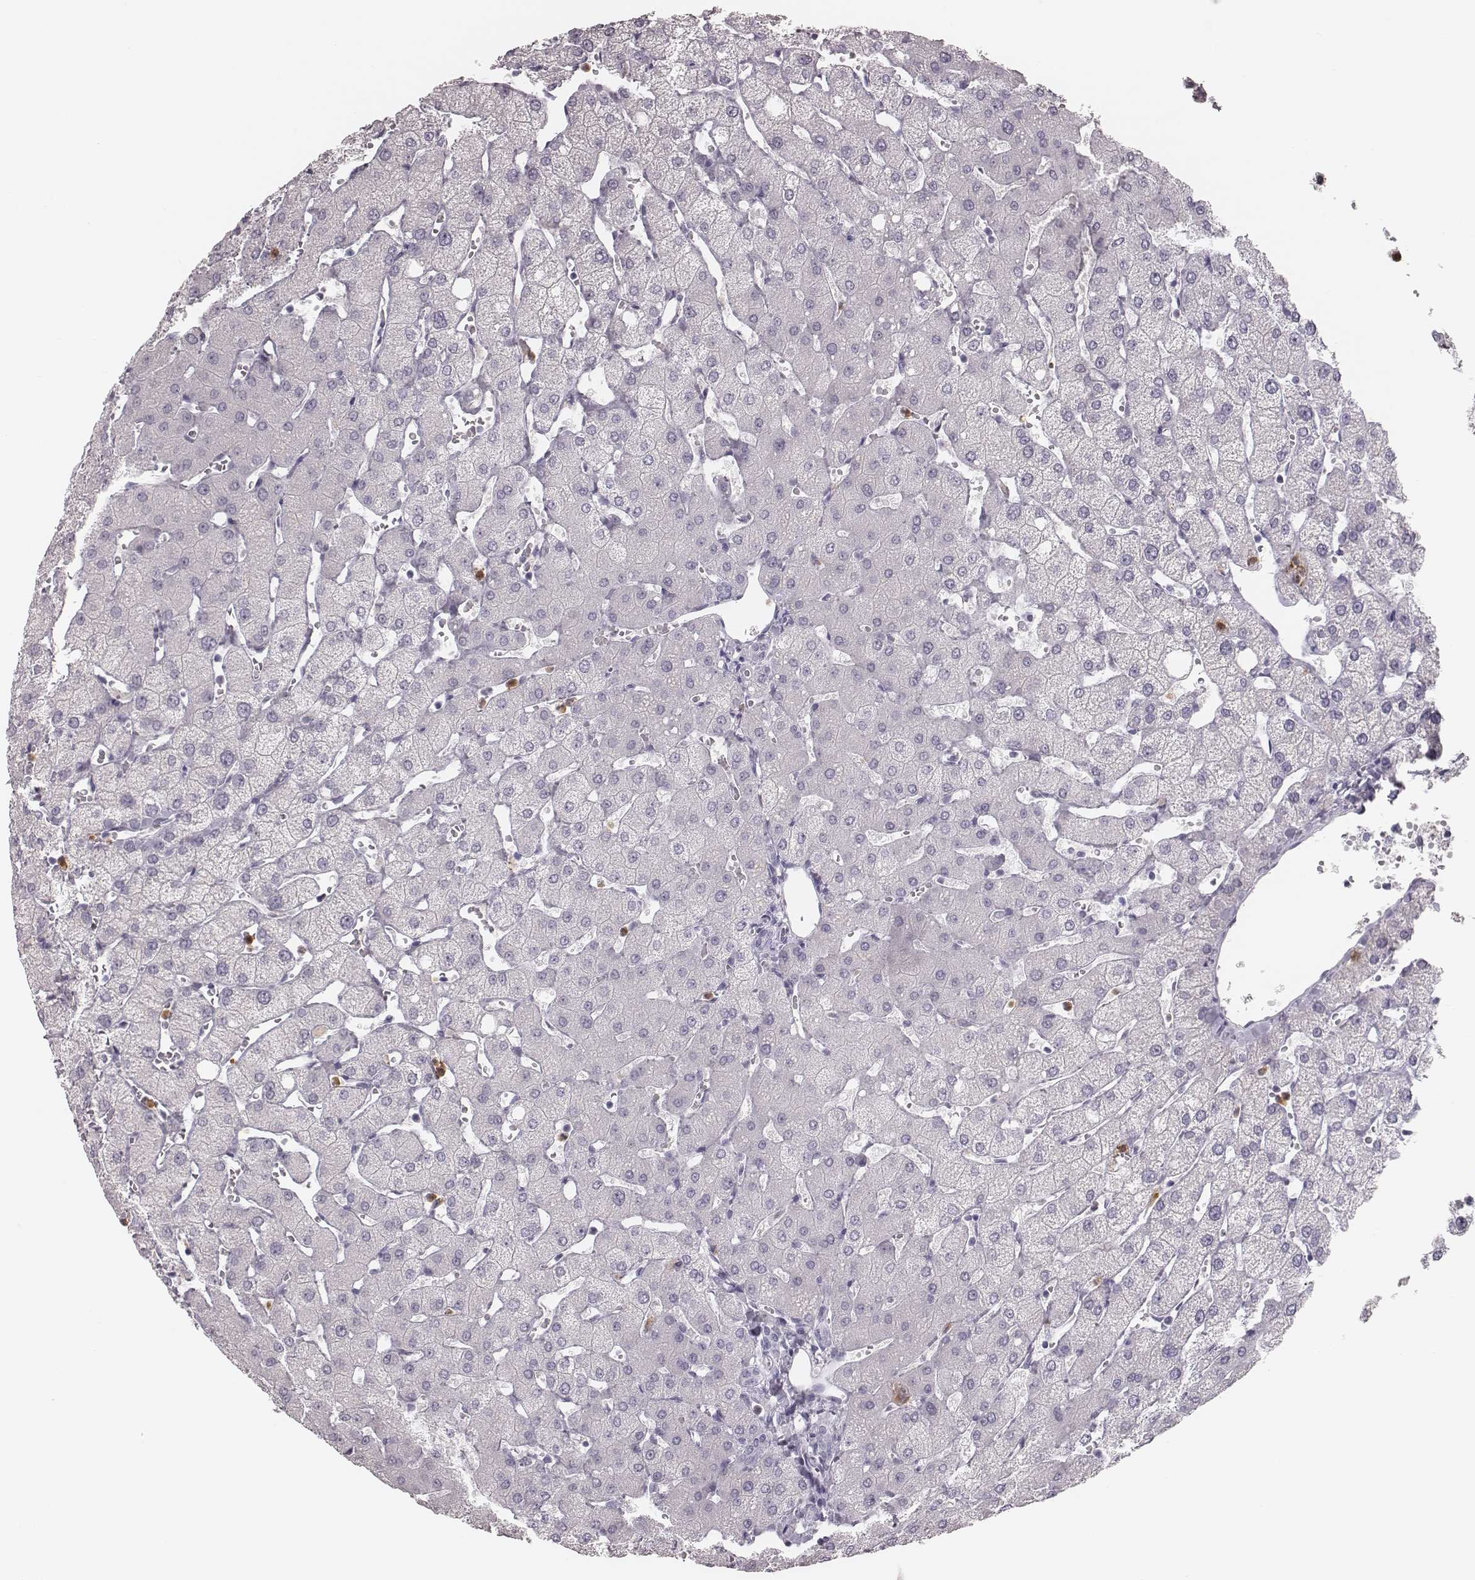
{"staining": {"intensity": "negative", "quantity": "none", "location": "none"}, "tissue": "liver", "cell_type": "Cholangiocytes", "image_type": "normal", "snomed": [{"axis": "morphology", "description": "Normal tissue, NOS"}, {"axis": "topography", "description": "Liver"}], "caption": "Immunohistochemical staining of benign liver exhibits no significant expression in cholangiocytes.", "gene": "ELANE", "patient": {"sex": "female", "age": 54}}